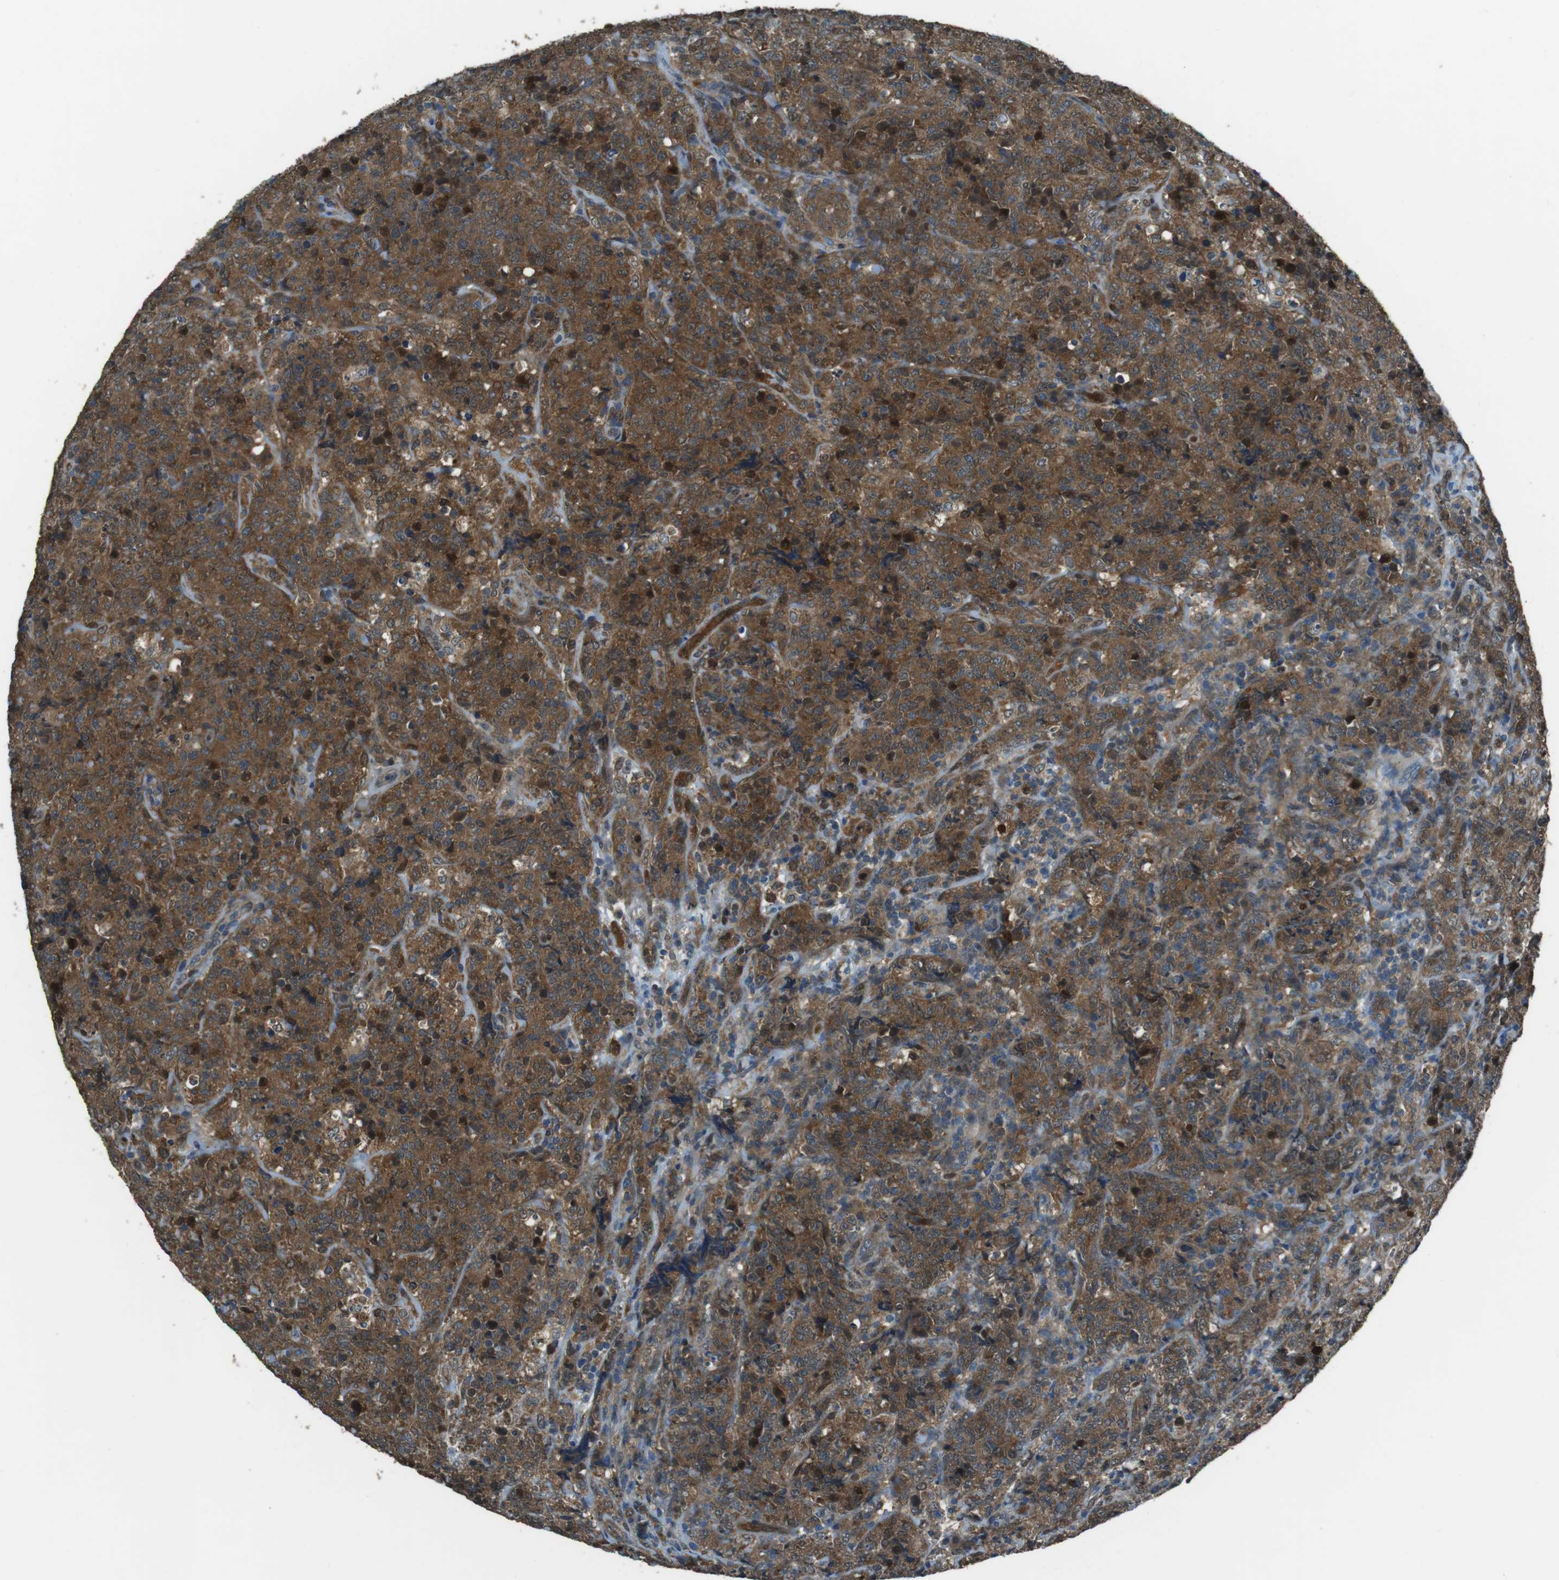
{"staining": {"intensity": "moderate", "quantity": ">75%", "location": "cytoplasmic/membranous,nuclear"}, "tissue": "lymphoma", "cell_type": "Tumor cells", "image_type": "cancer", "snomed": [{"axis": "morphology", "description": "Malignant lymphoma, non-Hodgkin's type, High grade"}, {"axis": "topography", "description": "Tonsil"}], "caption": "Tumor cells demonstrate medium levels of moderate cytoplasmic/membranous and nuclear expression in about >75% of cells in lymphoma. The staining is performed using DAB brown chromogen to label protein expression. The nuclei are counter-stained blue using hematoxylin.", "gene": "MFAP3", "patient": {"sex": "female", "age": 36}}